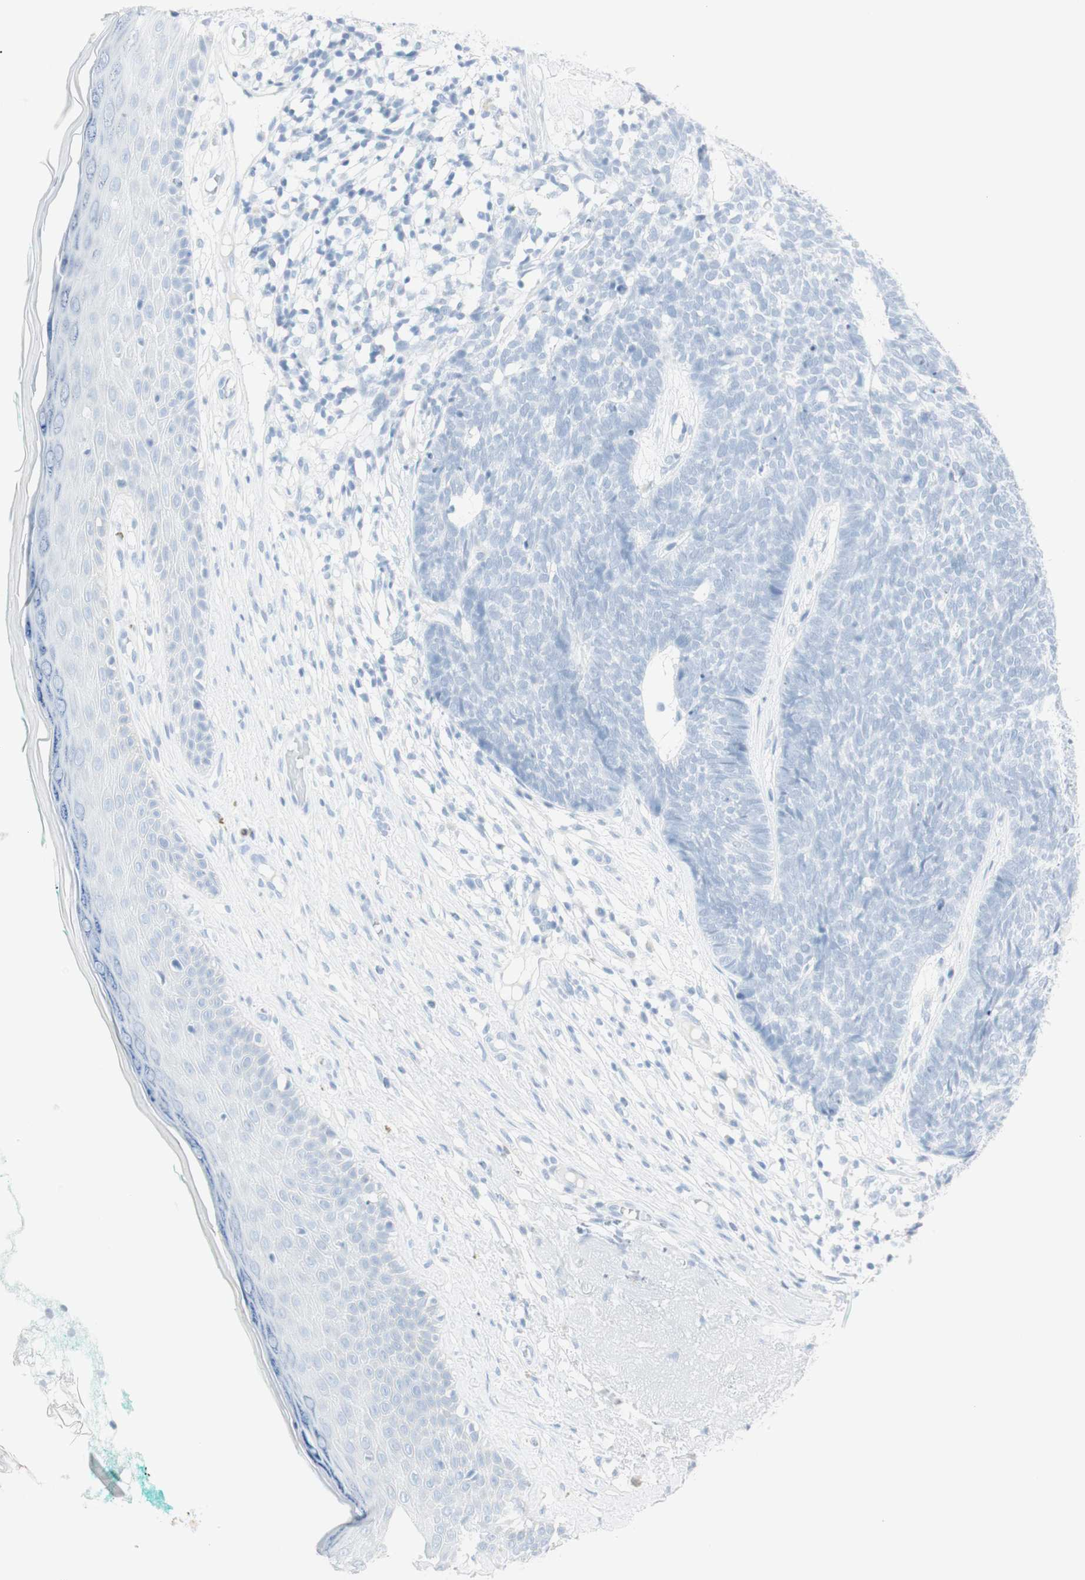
{"staining": {"intensity": "negative", "quantity": "none", "location": "none"}, "tissue": "skin cancer", "cell_type": "Tumor cells", "image_type": "cancer", "snomed": [{"axis": "morphology", "description": "Basal cell carcinoma"}, {"axis": "topography", "description": "Skin"}], "caption": "Immunohistochemistry (IHC) micrograph of skin basal cell carcinoma stained for a protein (brown), which reveals no positivity in tumor cells.", "gene": "NAPSA", "patient": {"sex": "female", "age": 84}}